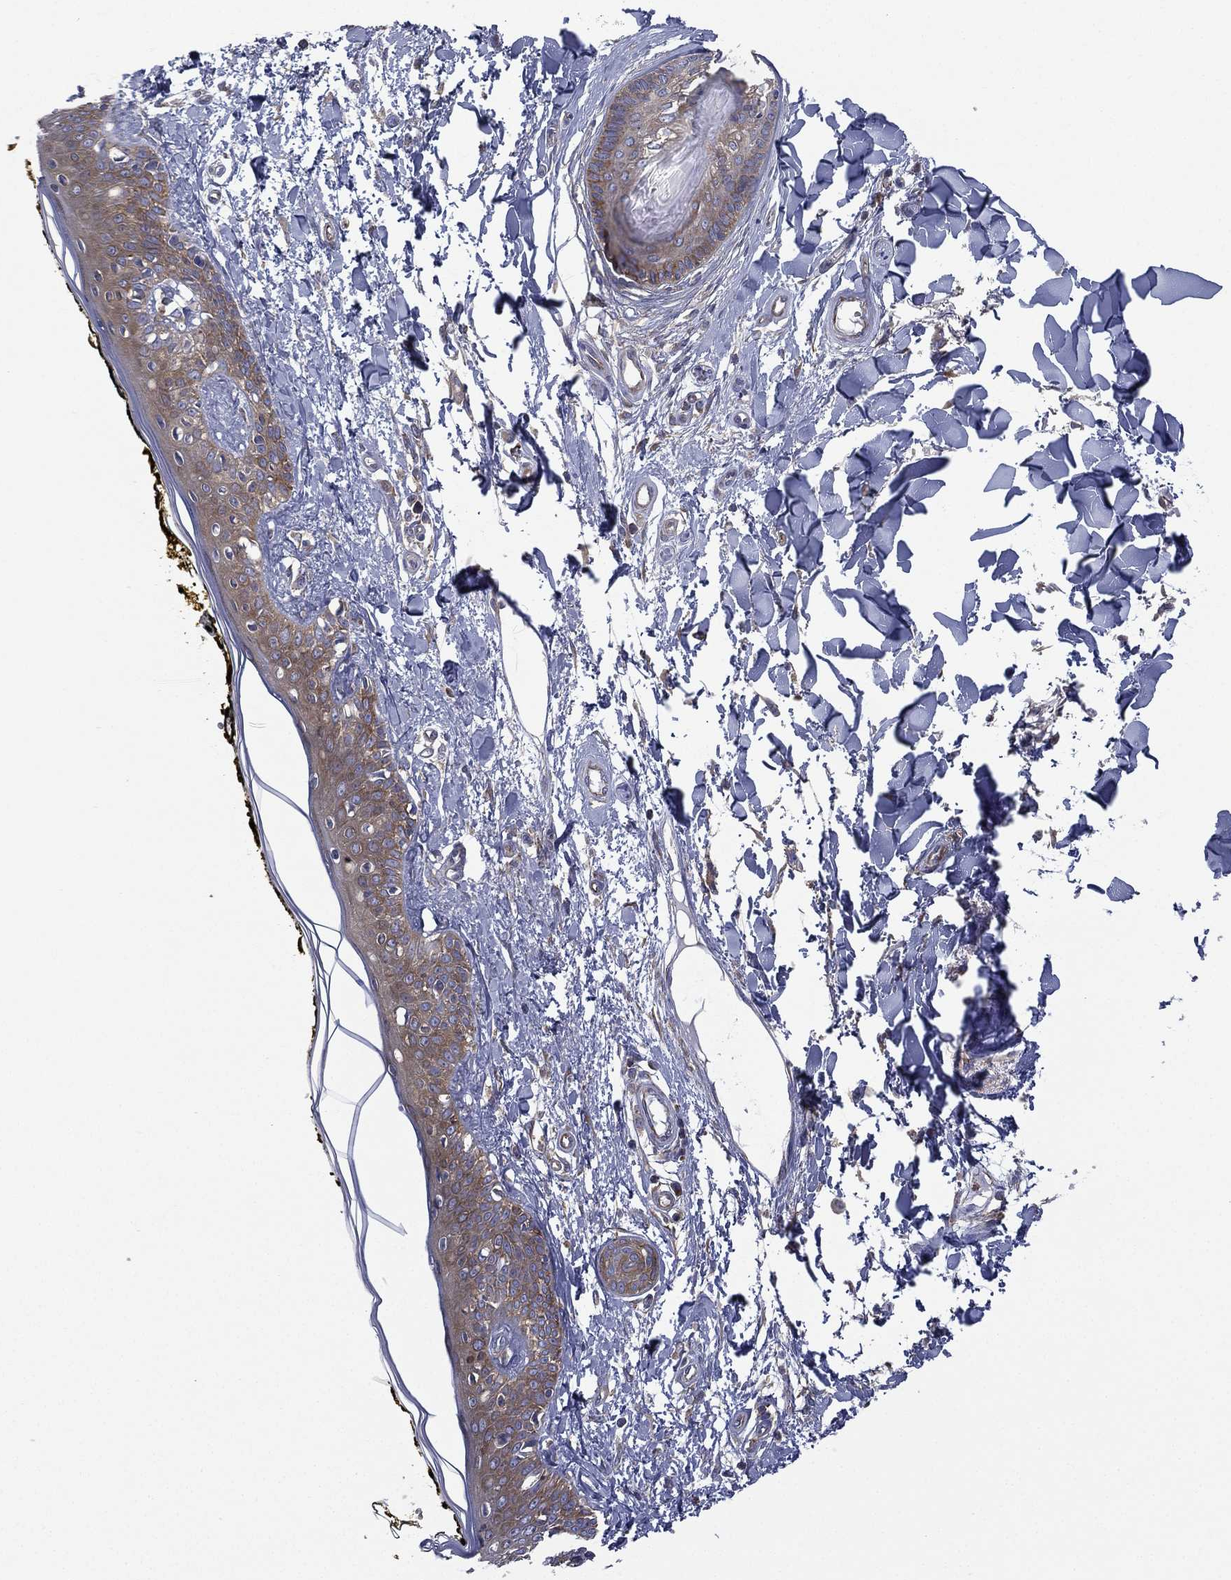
{"staining": {"intensity": "negative", "quantity": "none", "location": "none"}, "tissue": "skin", "cell_type": "Fibroblasts", "image_type": "normal", "snomed": [{"axis": "morphology", "description": "Normal tissue, NOS"}, {"axis": "topography", "description": "Skin"}], "caption": "This is a image of immunohistochemistry staining of benign skin, which shows no positivity in fibroblasts.", "gene": "FARSA", "patient": {"sex": "male", "age": 76}}